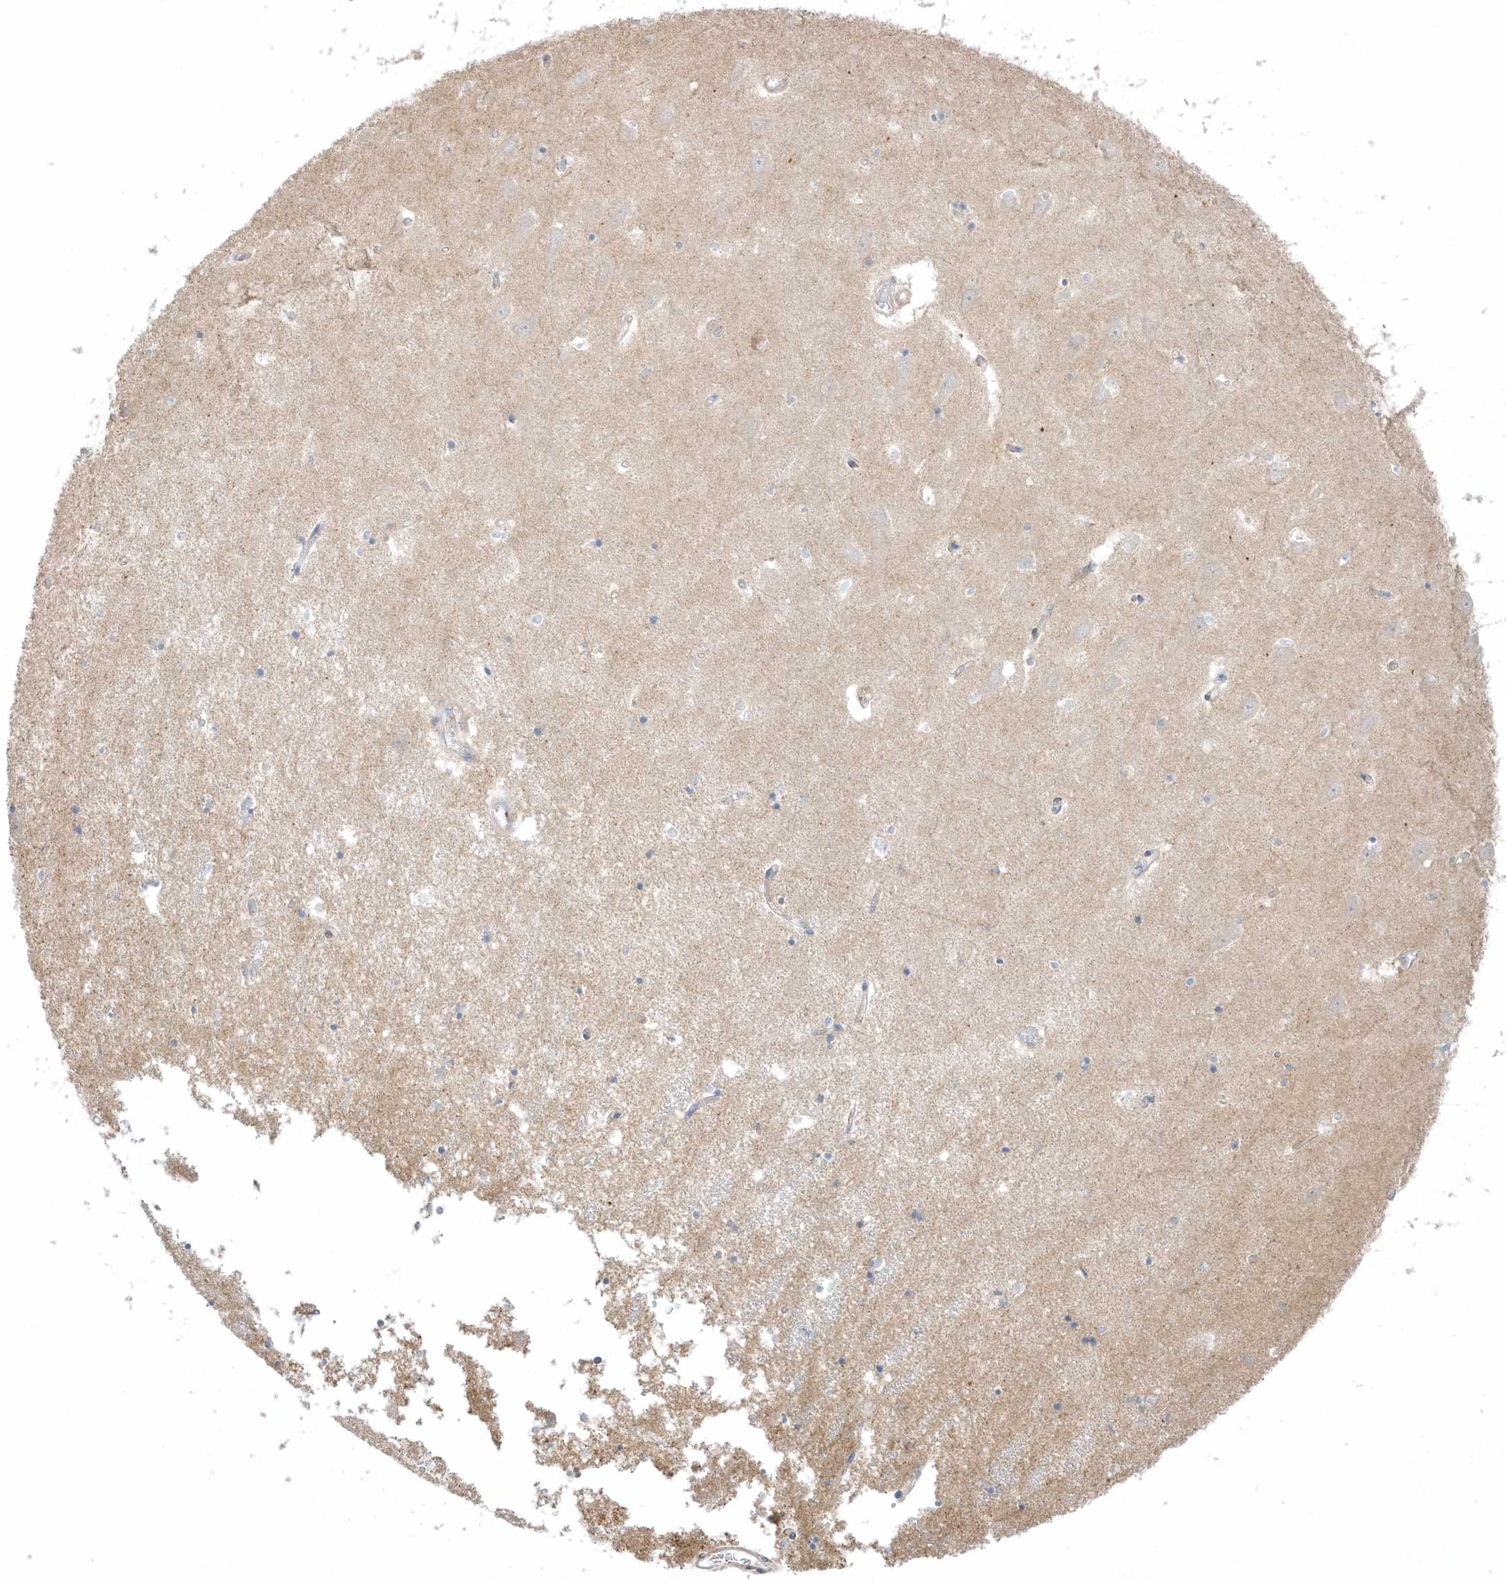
{"staining": {"intensity": "negative", "quantity": "none", "location": "none"}, "tissue": "hippocampus", "cell_type": "Glial cells", "image_type": "normal", "snomed": [{"axis": "morphology", "description": "Normal tissue, NOS"}, {"axis": "topography", "description": "Hippocampus"}], "caption": "IHC of unremarkable human hippocampus demonstrates no positivity in glial cells.", "gene": "ARHGEF9", "patient": {"sex": "male", "age": 70}}